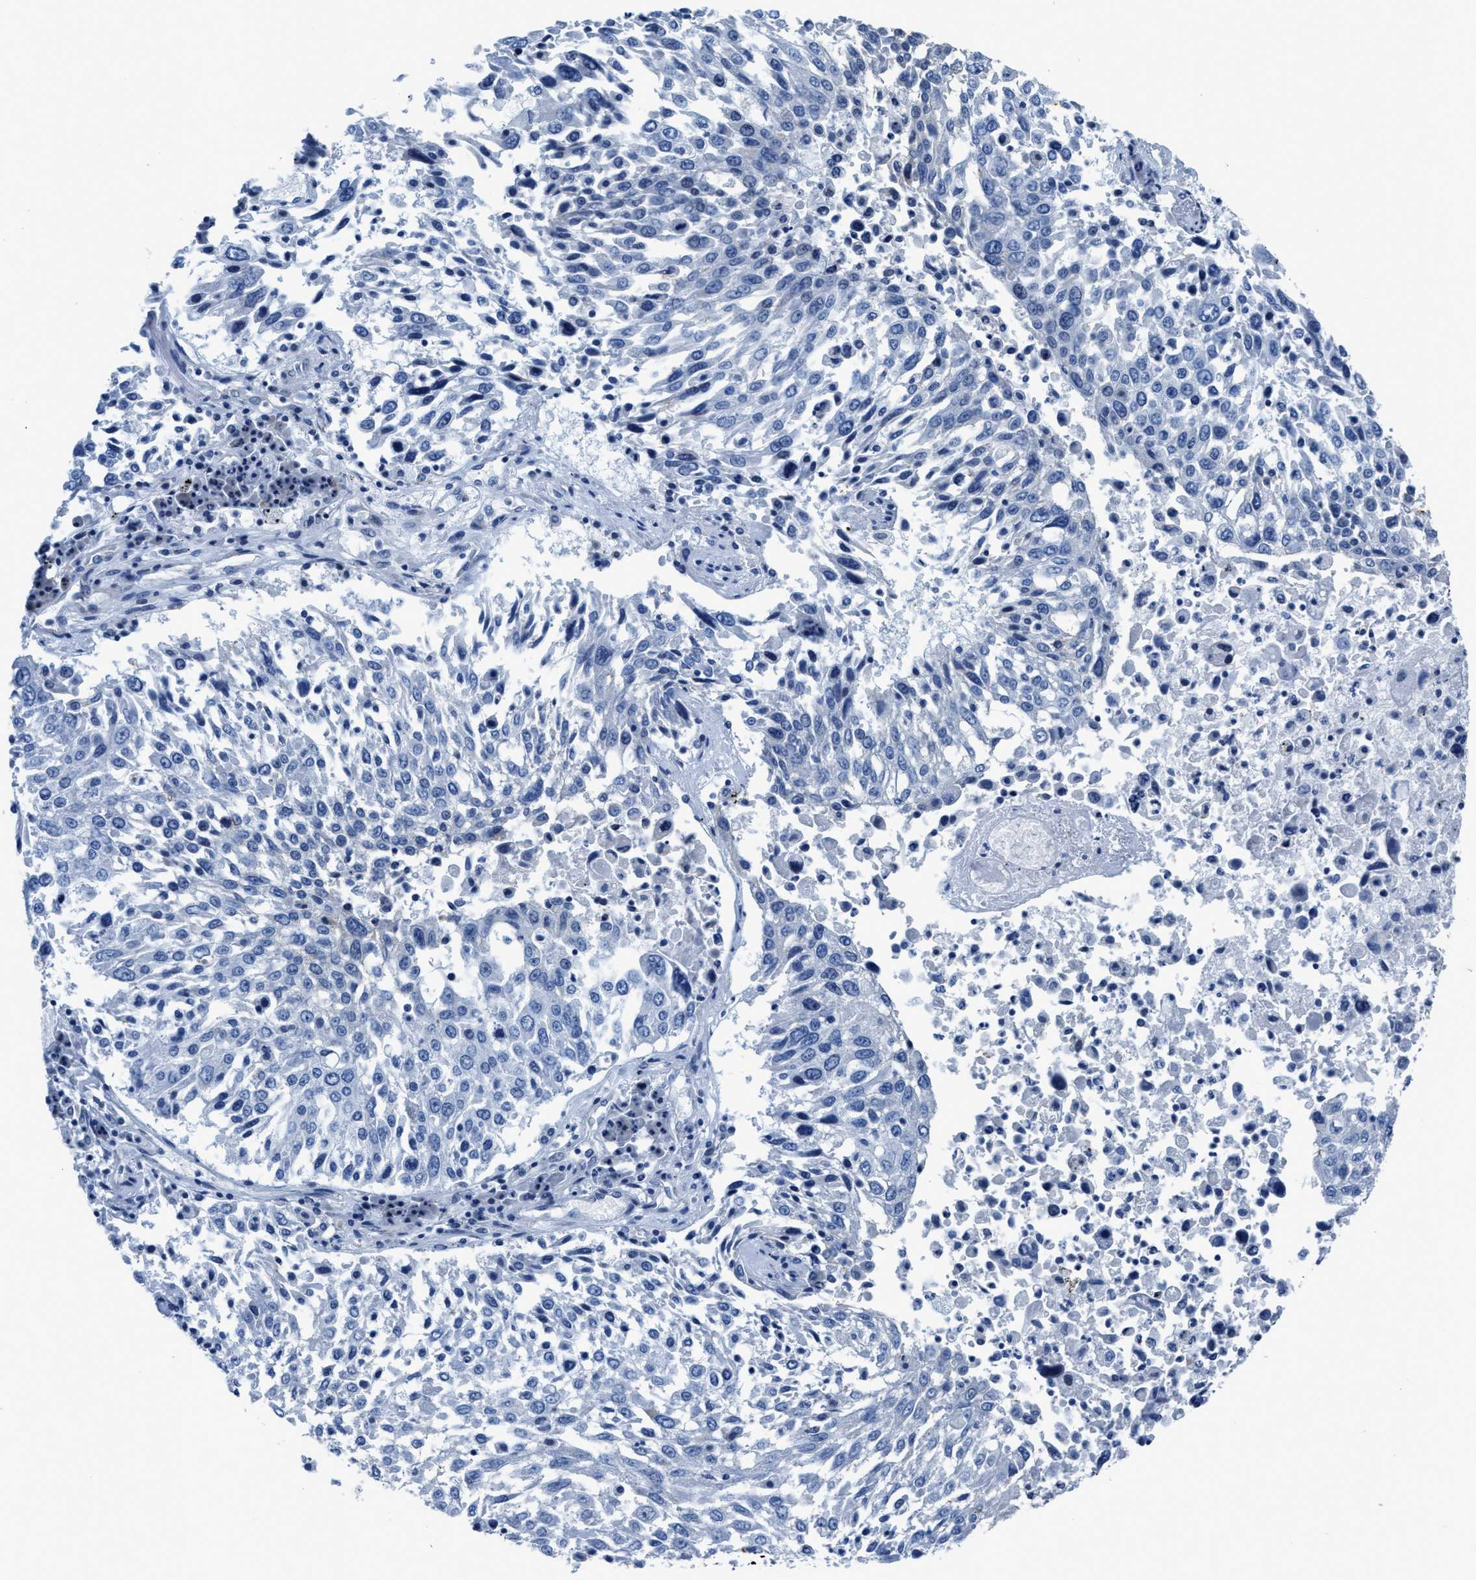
{"staining": {"intensity": "negative", "quantity": "none", "location": "none"}, "tissue": "lung cancer", "cell_type": "Tumor cells", "image_type": "cancer", "snomed": [{"axis": "morphology", "description": "Squamous cell carcinoma, NOS"}, {"axis": "topography", "description": "Lung"}], "caption": "Human squamous cell carcinoma (lung) stained for a protein using immunohistochemistry shows no positivity in tumor cells.", "gene": "ASZ1", "patient": {"sex": "male", "age": 65}}